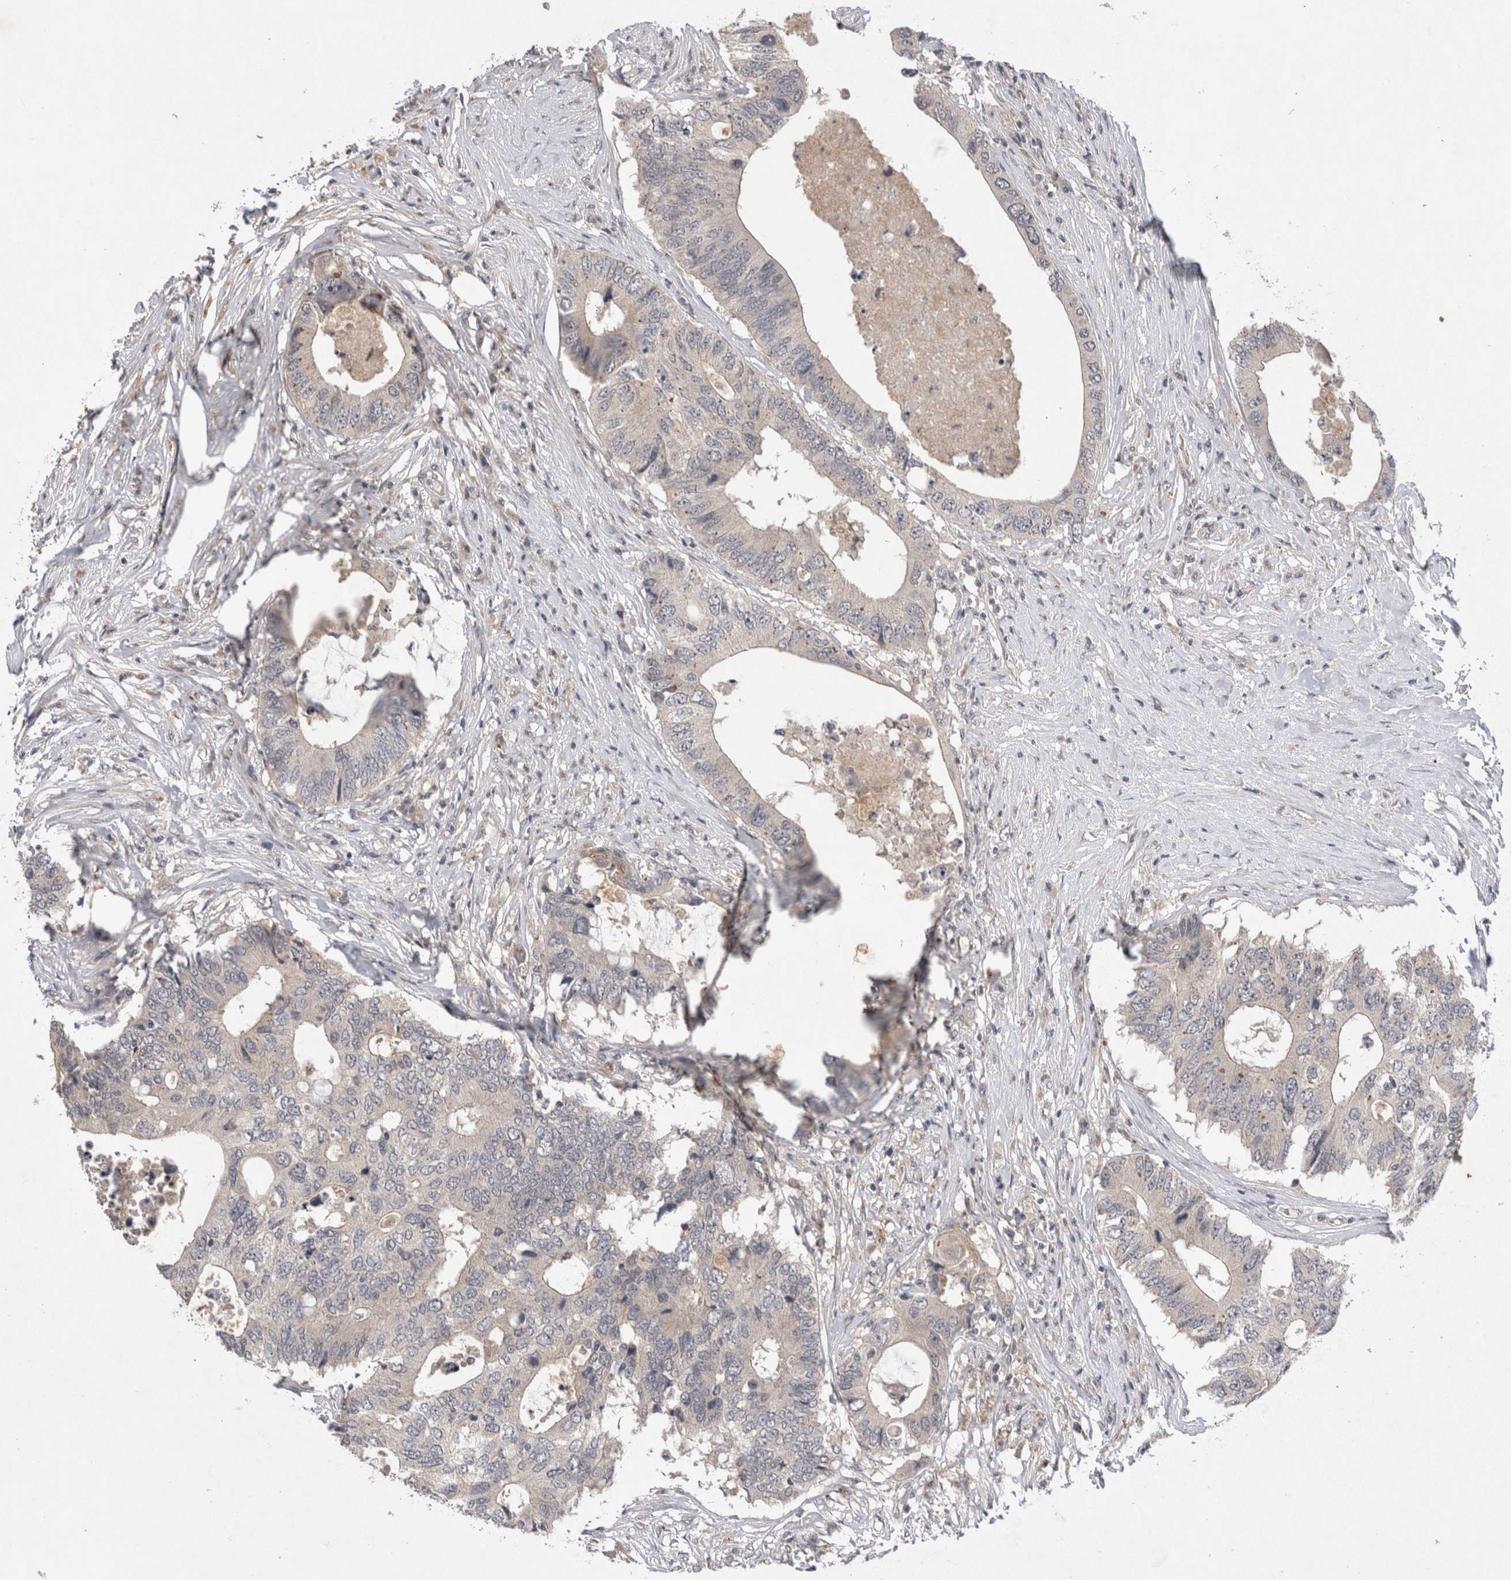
{"staining": {"intensity": "negative", "quantity": "none", "location": "none"}, "tissue": "colorectal cancer", "cell_type": "Tumor cells", "image_type": "cancer", "snomed": [{"axis": "morphology", "description": "Adenocarcinoma, NOS"}, {"axis": "topography", "description": "Colon"}], "caption": "A micrograph of human colorectal cancer is negative for staining in tumor cells.", "gene": "RASSF3", "patient": {"sex": "male", "age": 71}}